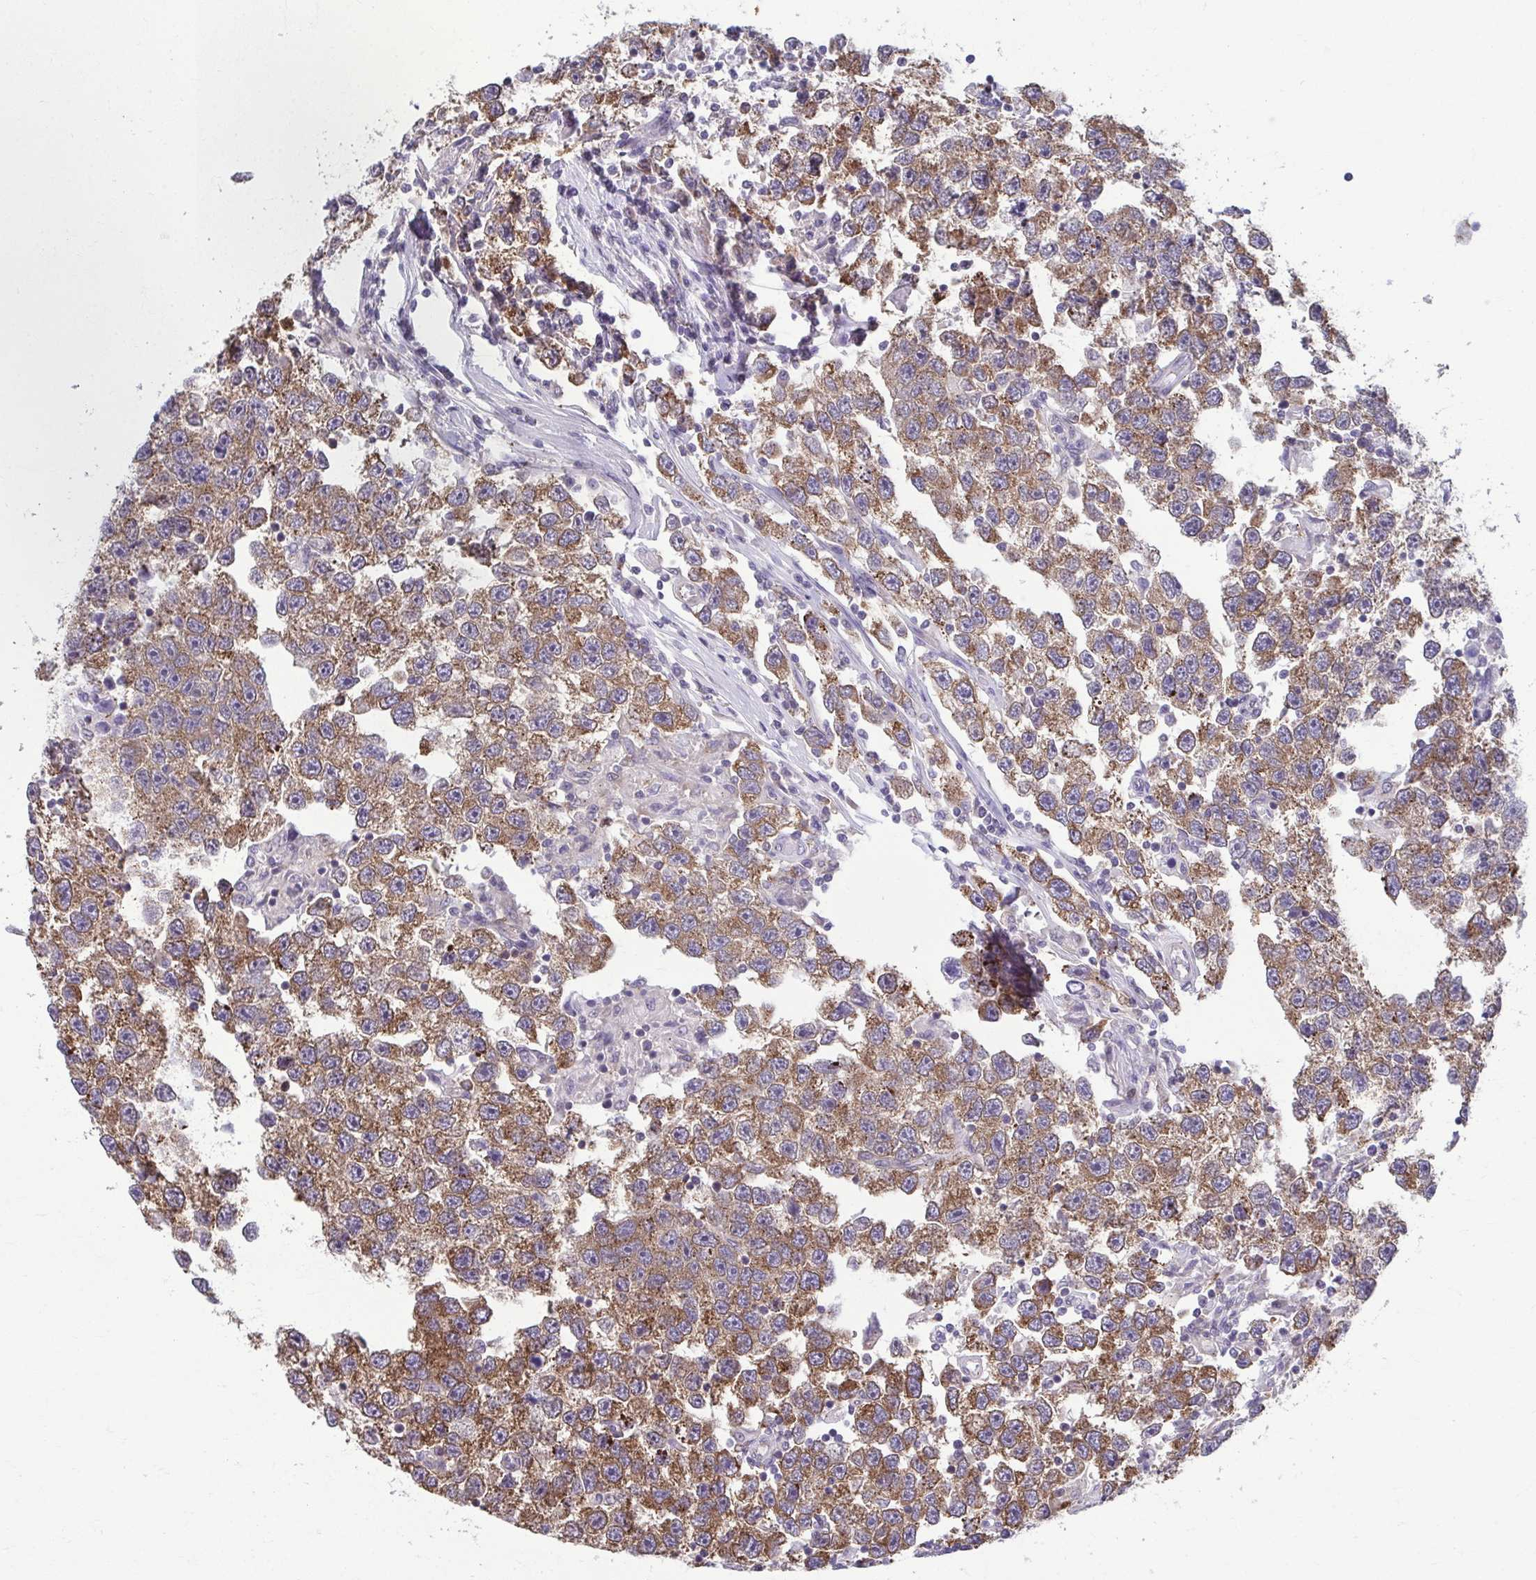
{"staining": {"intensity": "moderate", "quantity": ">75%", "location": "cytoplasmic/membranous"}, "tissue": "testis cancer", "cell_type": "Tumor cells", "image_type": "cancer", "snomed": [{"axis": "morphology", "description": "Seminoma, NOS"}, {"axis": "topography", "description": "Testis"}], "caption": "Protein expression analysis of human testis cancer (seminoma) reveals moderate cytoplasmic/membranous expression in about >75% of tumor cells. Nuclei are stained in blue.", "gene": "TMEM108", "patient": {"sex": "male", "age": 26}}